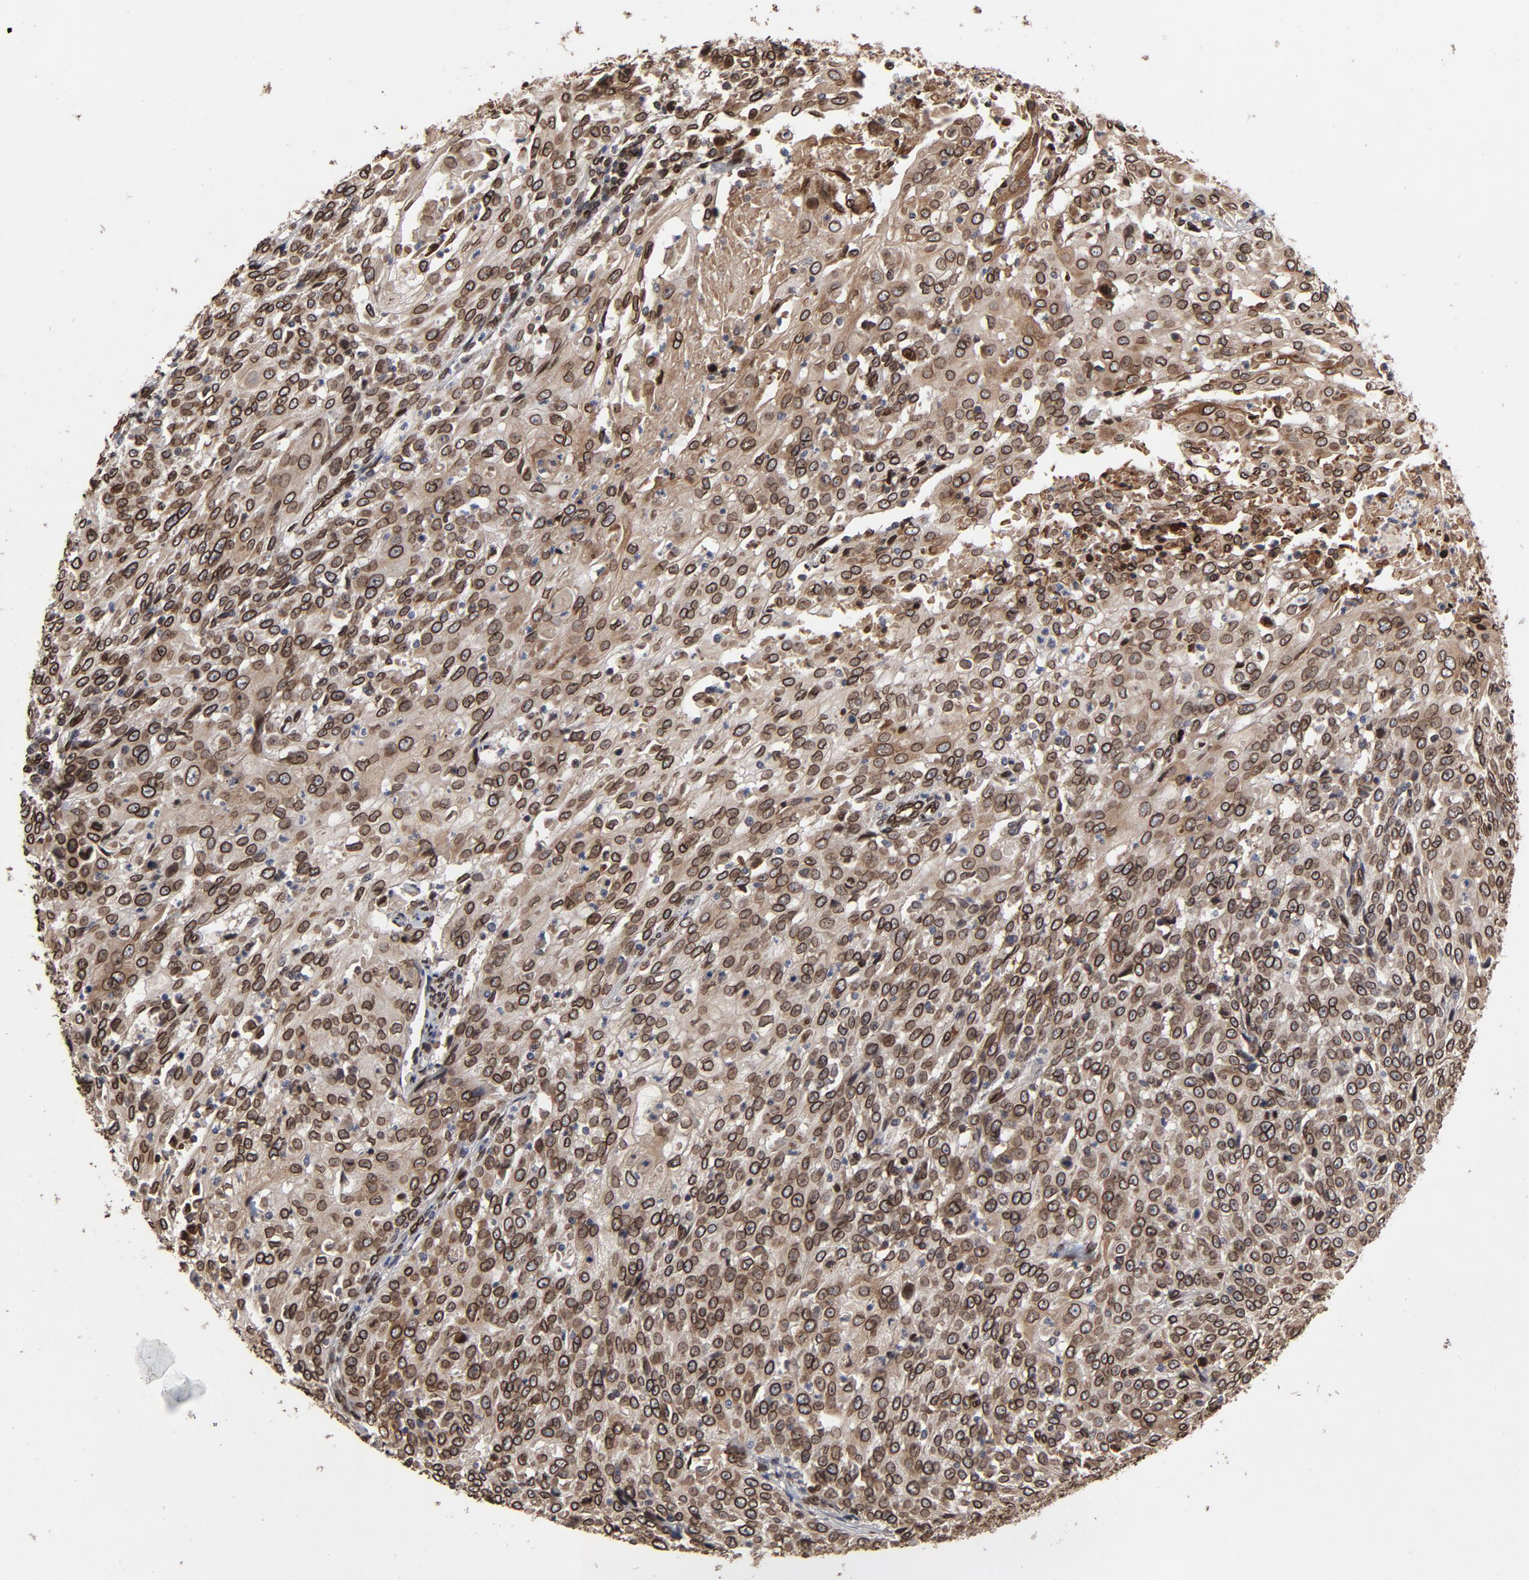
{"staining": {"intensity": "strong", "quantity": ">75%", "location": "cytoplasmic/membranous,nuclear"}, "tissue": "cervical cancer", "cell_type": "Tumor cells", "image_type": "cancer", "snomed": [{"axis": "morphology", "description": "Squamous cell carcinoma, NOS"}, {"axis": "topography", "description": "Cervix"}], "caption": "Strong cytoplasmic/membranous and nuclear expression is present in approximately >75% of tumor cells in cervical cancer.", "gene": "LMNA", "patient": {"sex": "female", "age": 39}}